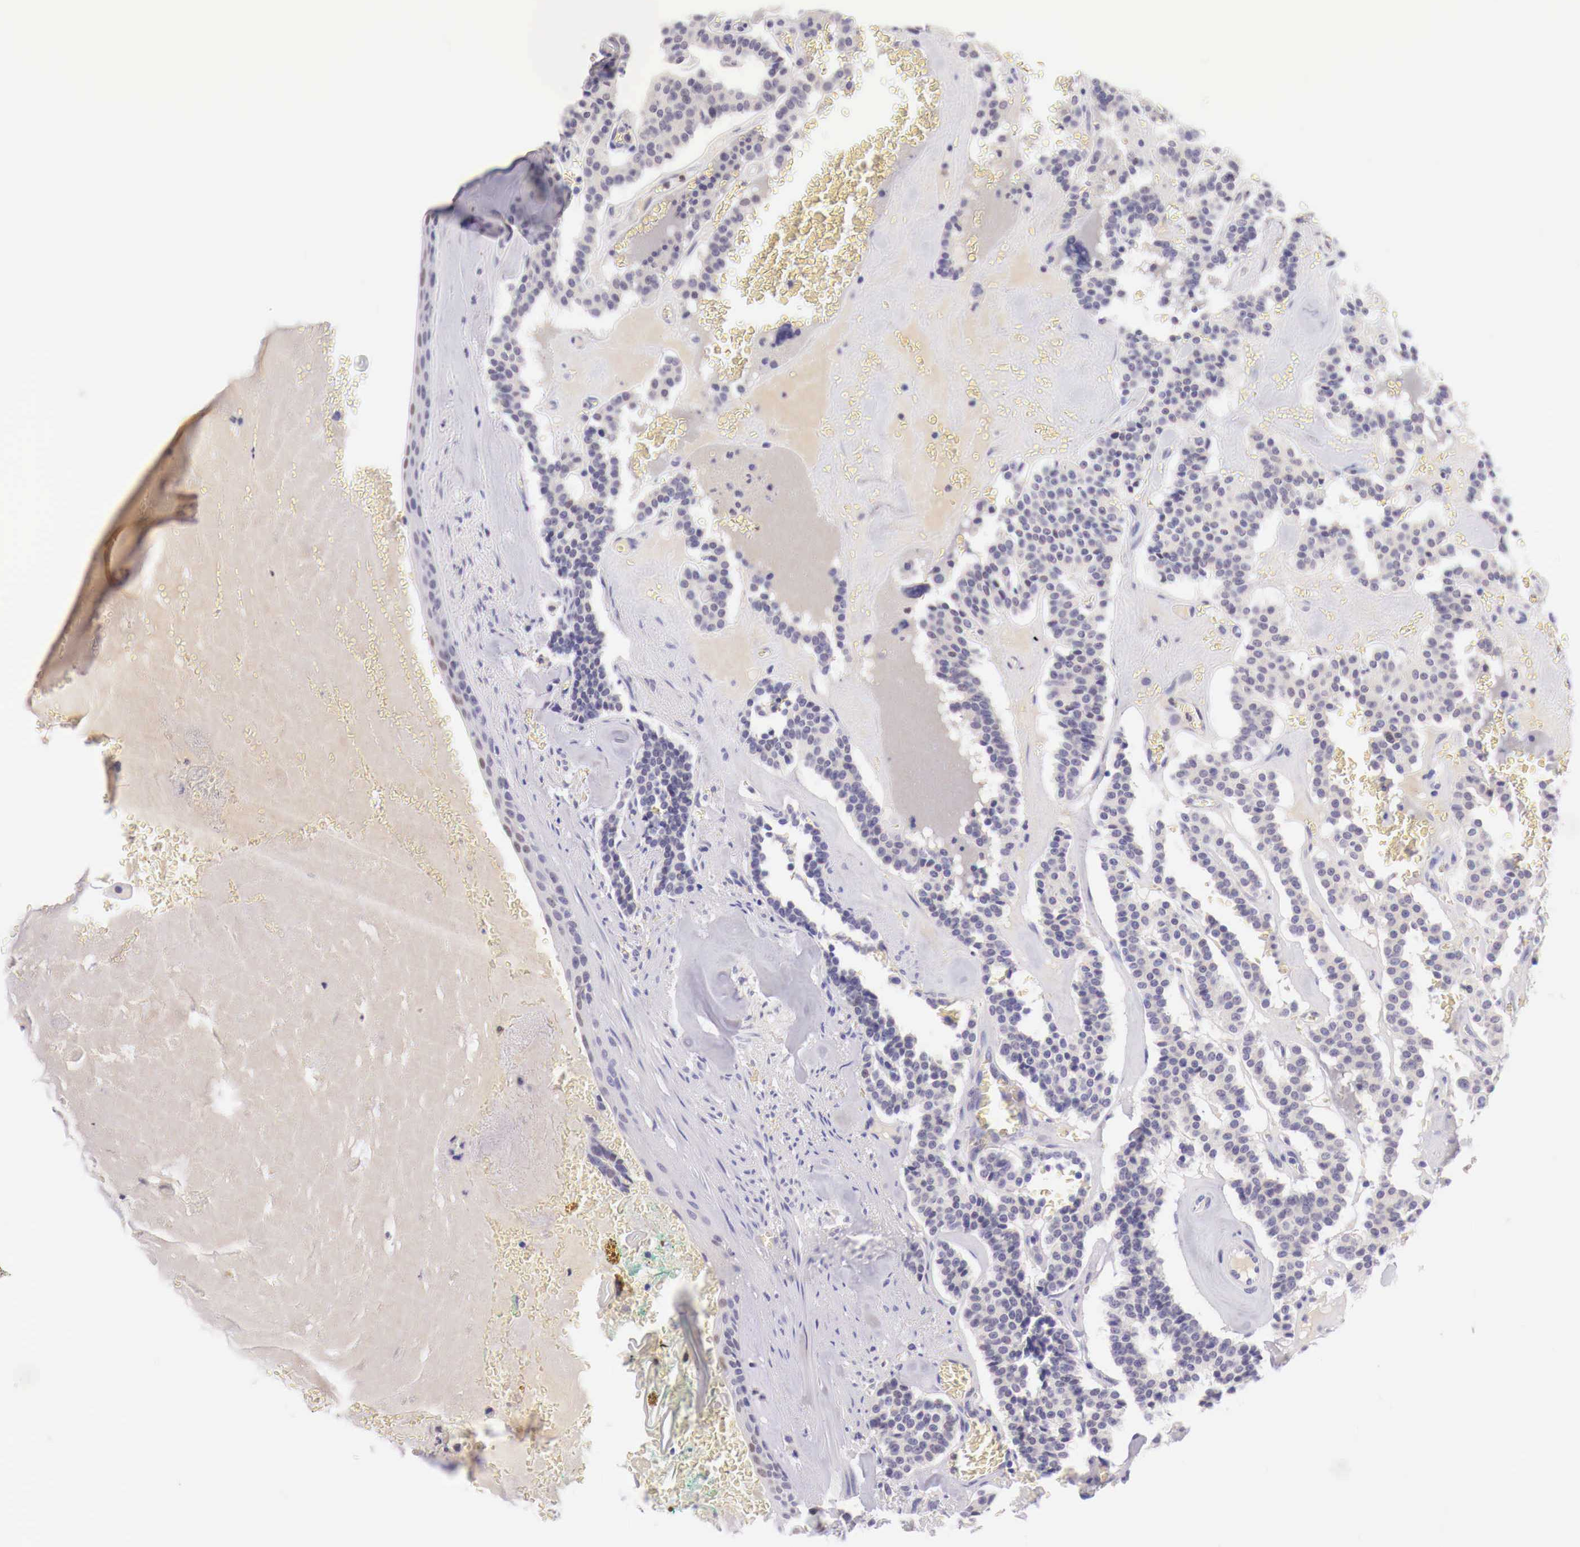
{"staining": {"intensity": "negative", "quantity": "none", "location": "none"}, "tissue": "carcinoid", "cell_type": "Tumor cells", "image_type": "cancer", "snomed": [{"axis": "morphology", "description": "Carcinoid, malignant, NOS"}, {"axis": "topography", "description": "Bronchus"}], "caption": "DAB immunohistochemical staining of carcinoid exhibits no significant staining in tumor cells. The staining is performed using DAB (3,3'-diaminobenzidine) brown chromogen with nuclei counter-stained in using hematoxylin.", "gene": "BCL6", "patient": {"sex": "male", "age": 55}}